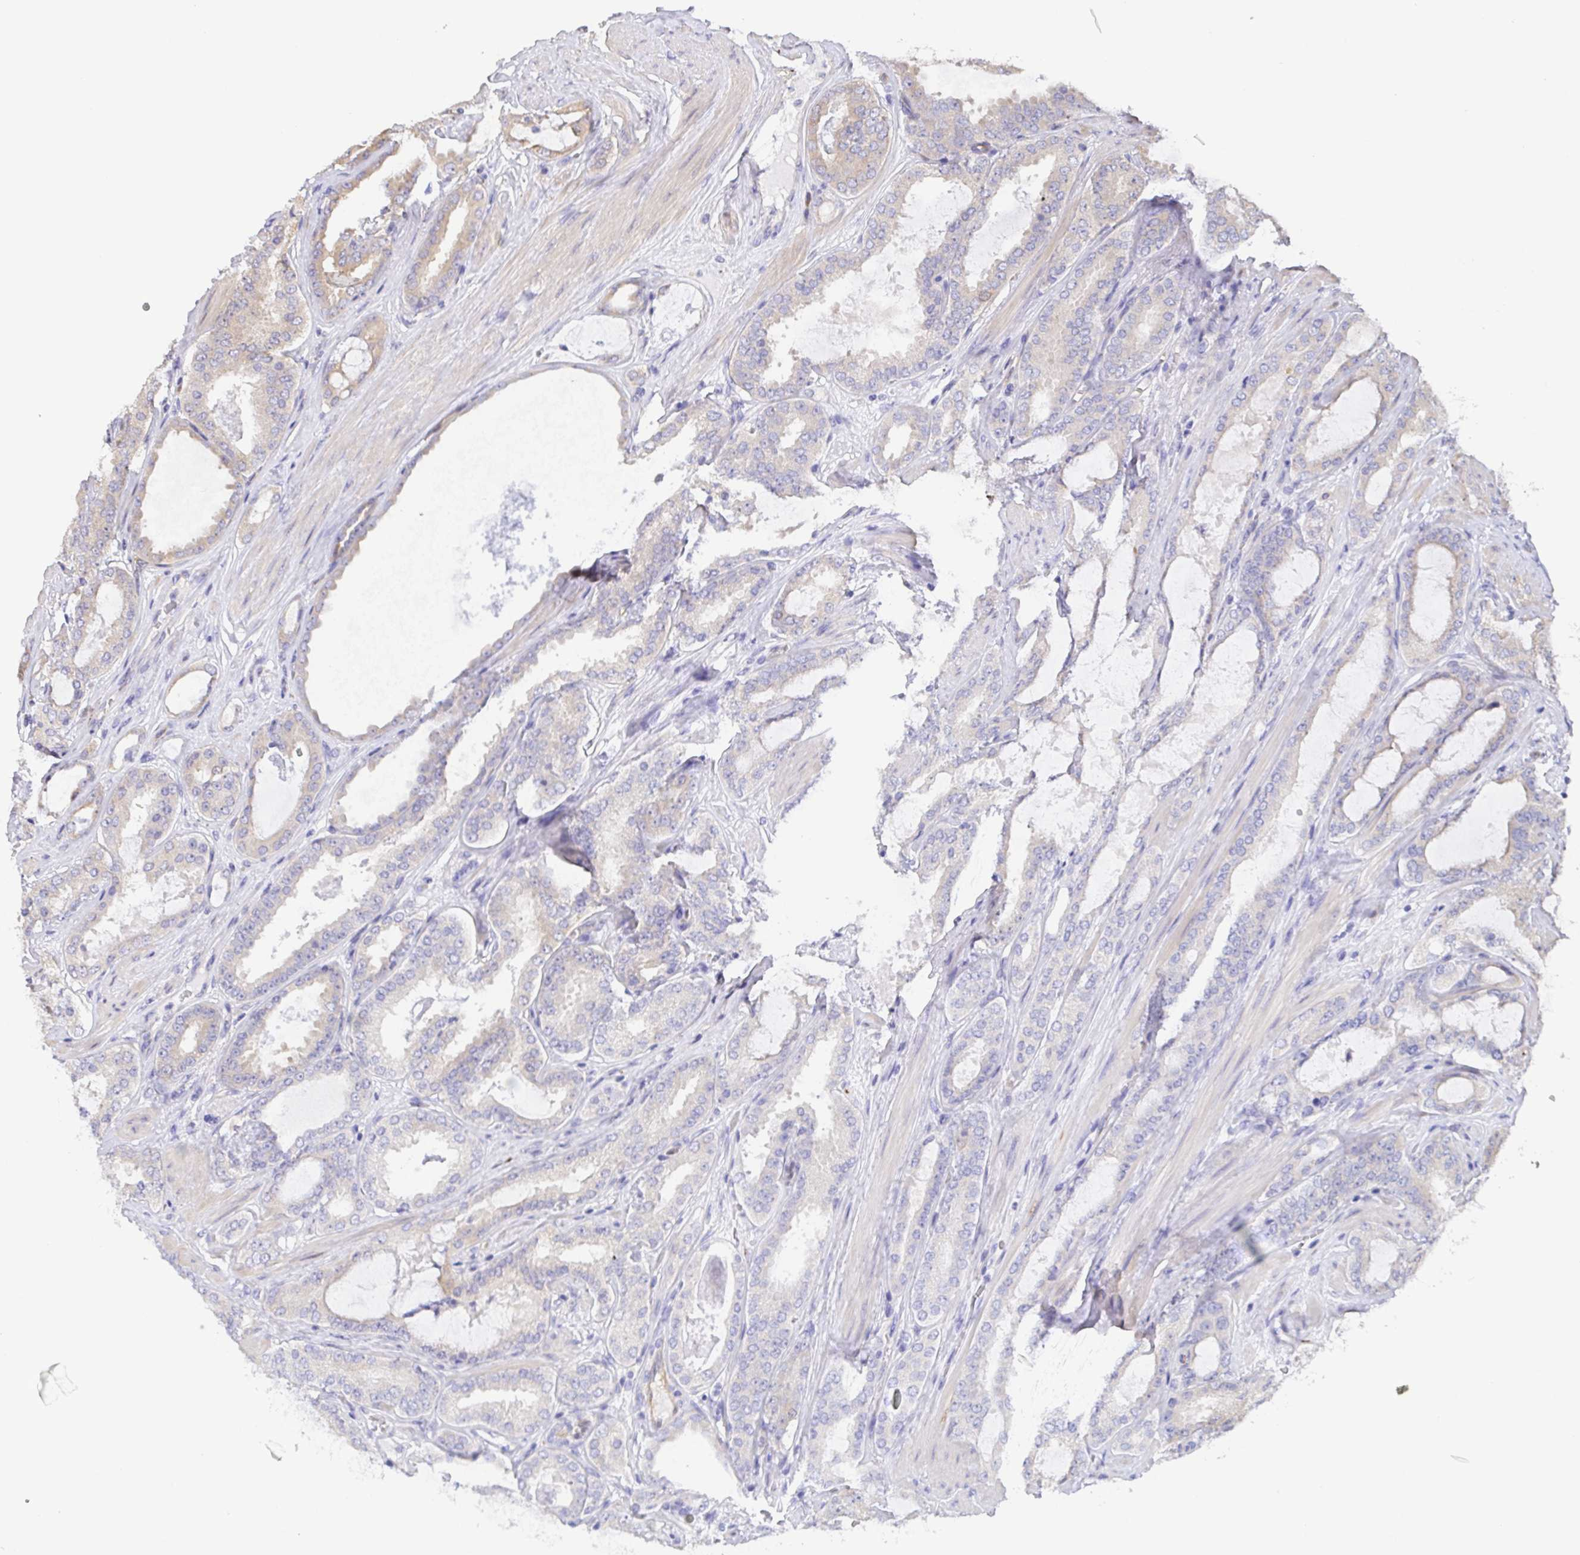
{"staining": {"intensity": "weak", "quantity": "<25%", "location": "cytoplasmic/membranous"}, "tissue": "prostate cancer", "cell_type": "Tumor cells", "image_type": "cancer", "snomed": [{"axis": "morphology", "description": "Adenocarcinoma, High grade"}, {"axis": "topography", "description": "Prostate"}], "caption": "Micrograph shows no significant protein staining in tumor cells of adenocarcinoma (high-grade) (prostate). (Immunohistochemistry (ihc), brightfield microscopy, high magnification).", "gene": "EIF3D", "patient": {"sex": "male", "age": 63}}